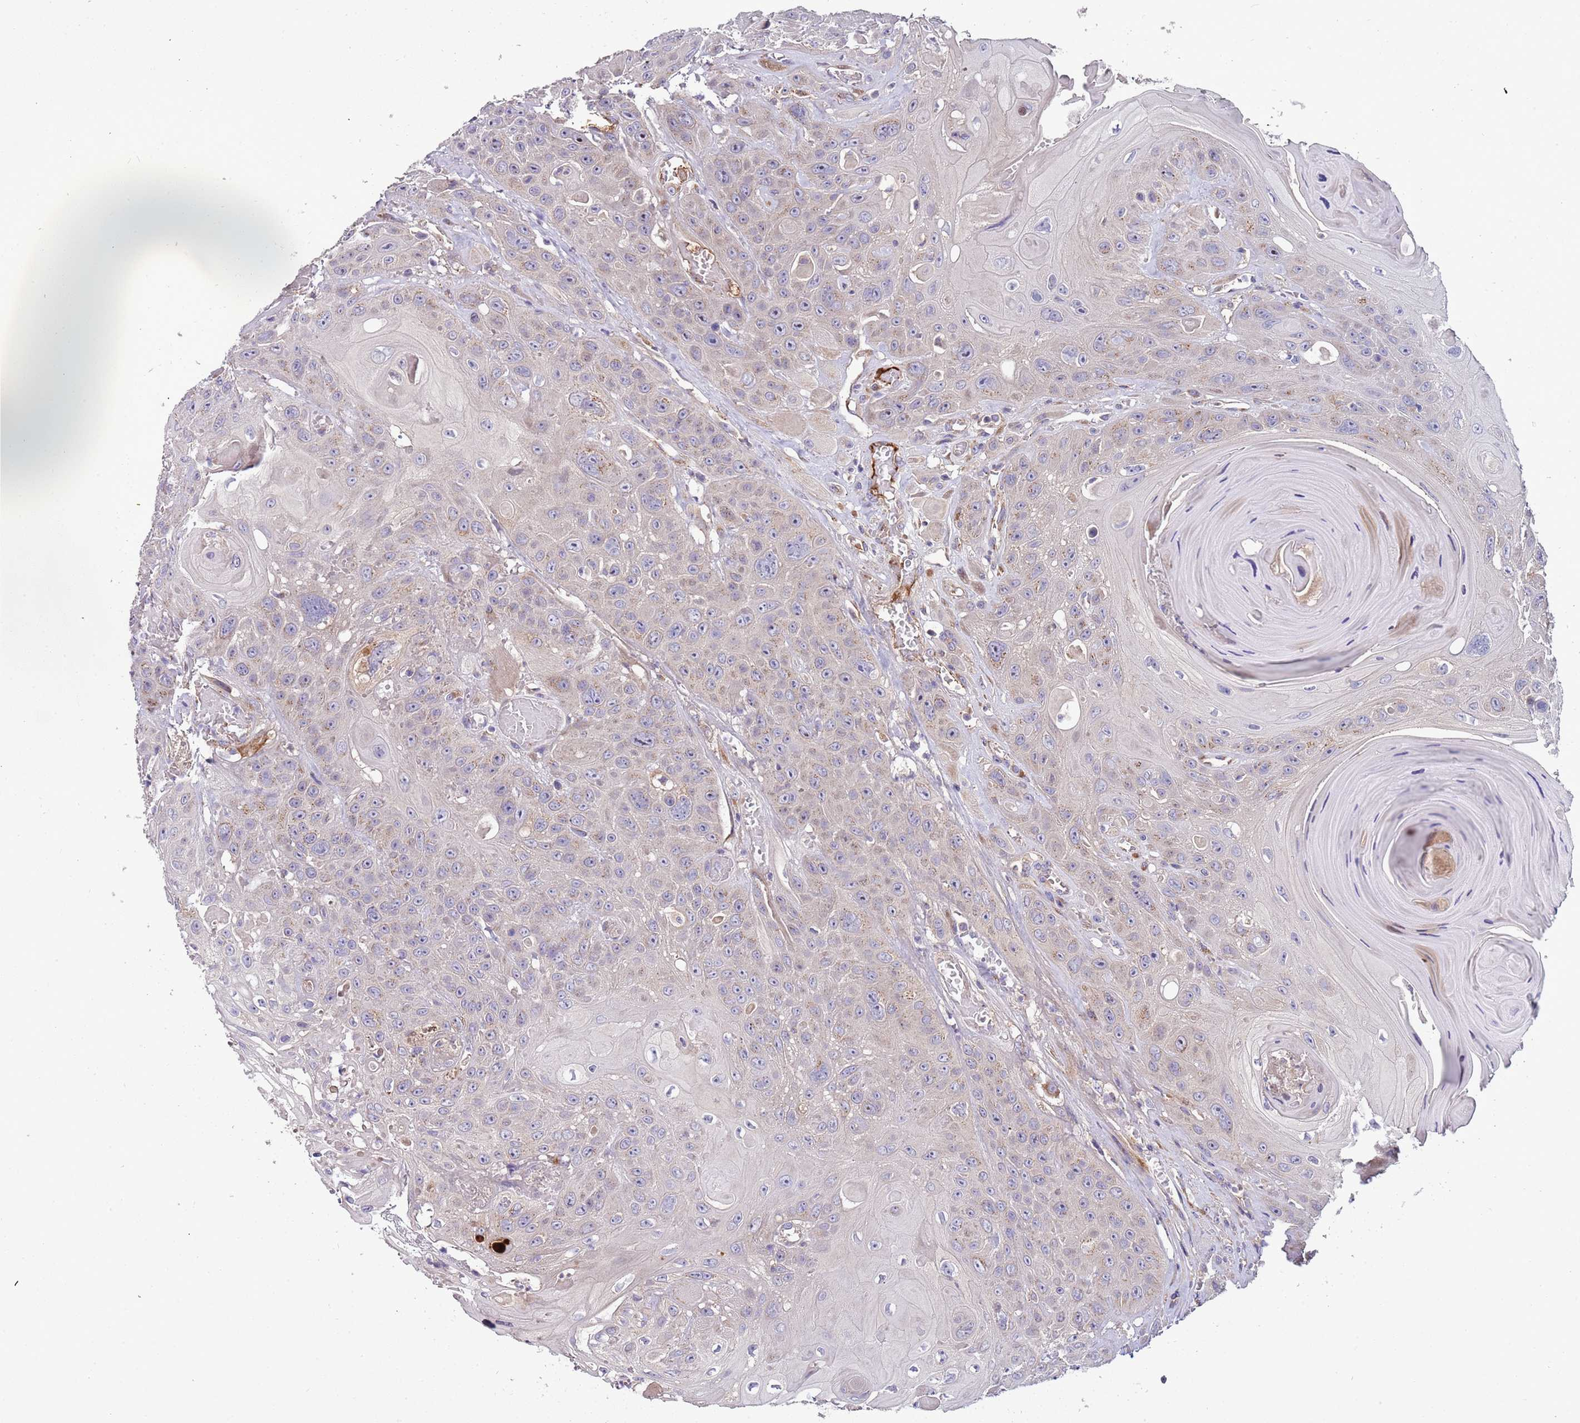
{"staining": {"intensity": "negative", "quantity": "none", "location": "none"}, "tissue": "head and neck cancer", "cell_type": "Tumor cells", "image_type": "cancer", "snomed": [{"axis": "morphology", "description": "Squamous cell carcinoma, NOS"}, {"axis": "topography", "description": "Head-Neck"}], "caption": "The immunohistochemistry (IHC) image has no significant positivity in tumor cells of head and neck cancer tissue. (DAB (3,3'-diaminobenzidine) immunohistochemistry visualized using brightfield microscopy, high magnification).", "gene": "FAM20A", "patient": {"sex": "female", "age": 59}}